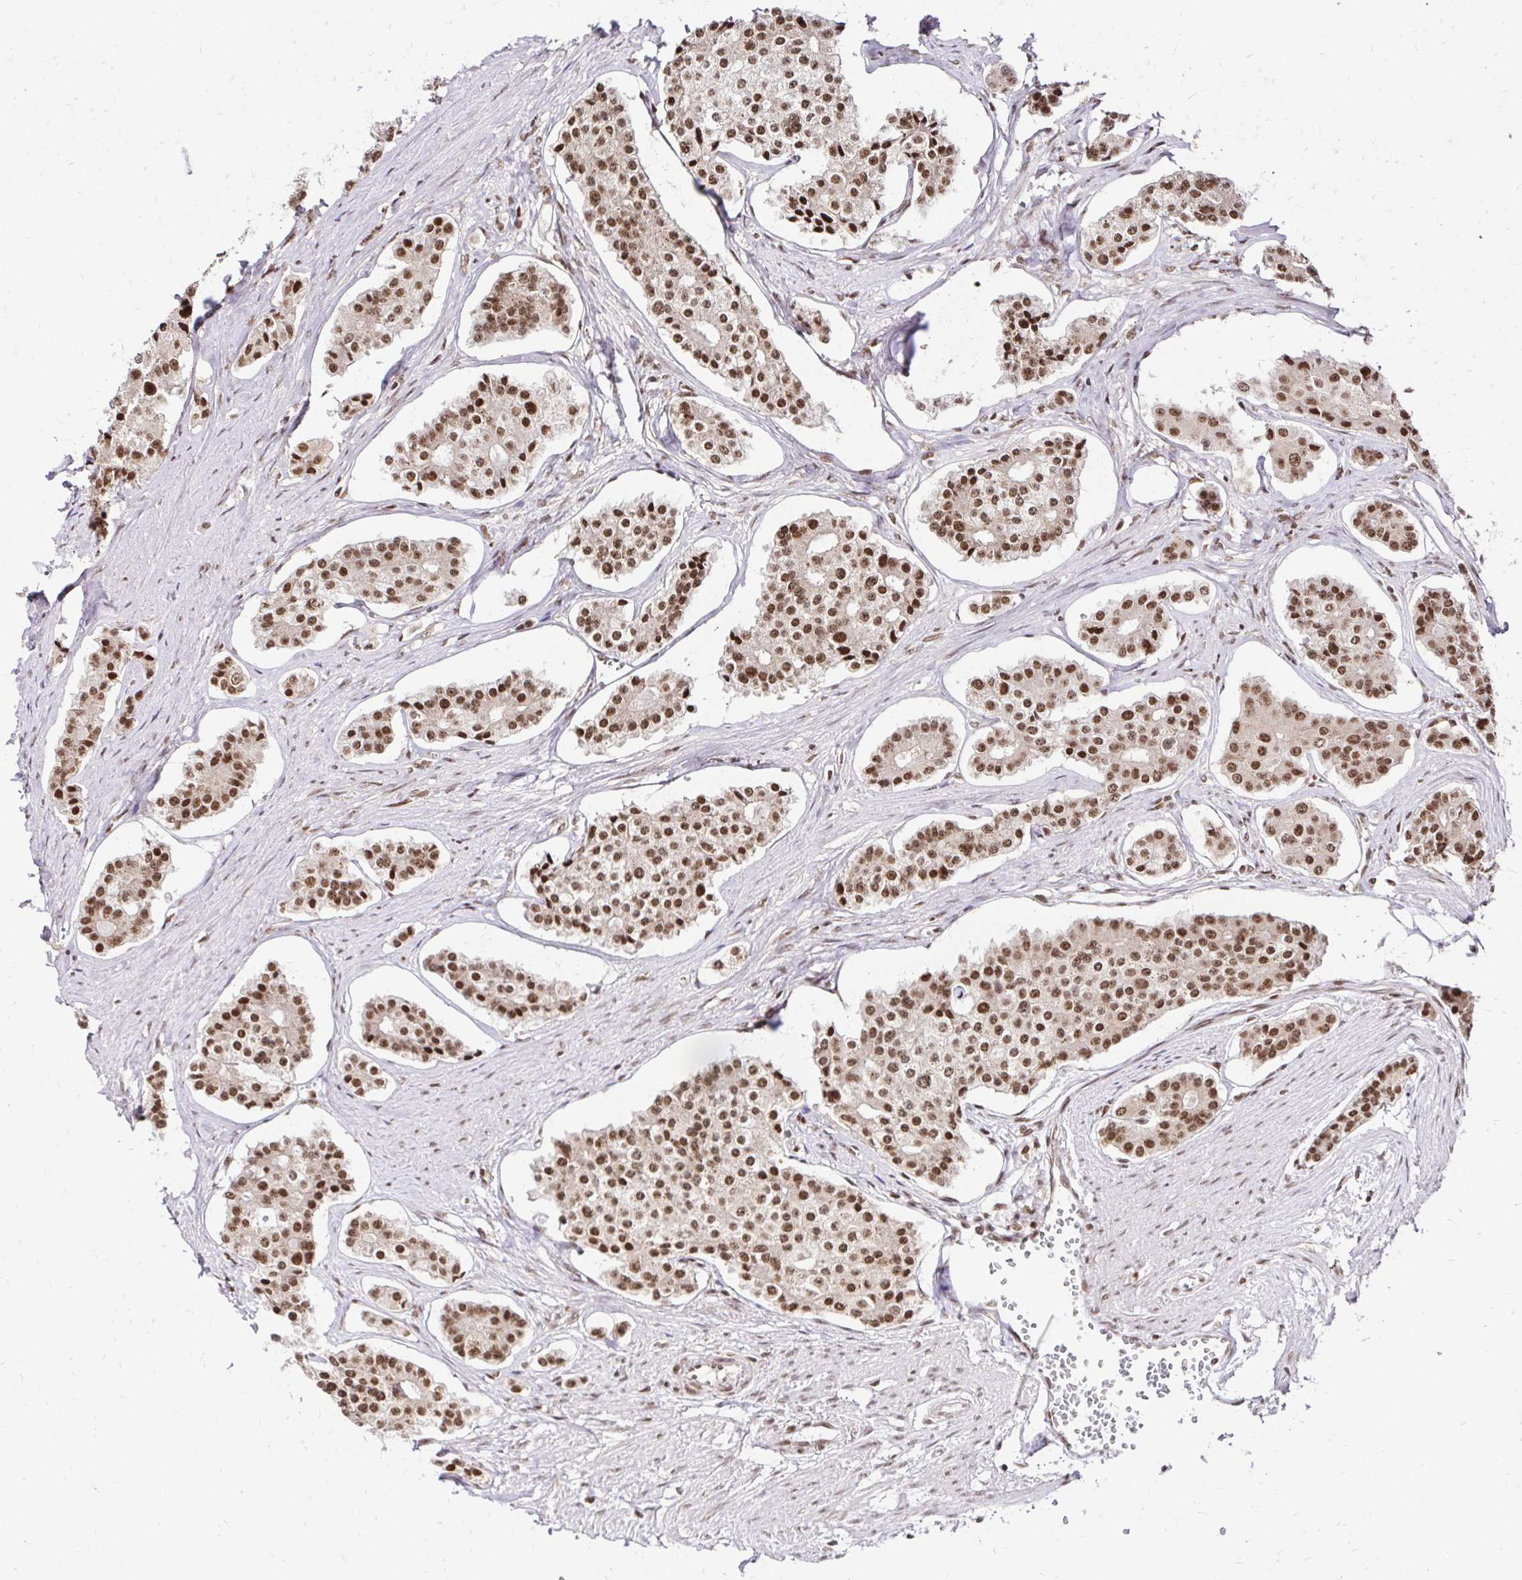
{"staining": {"intensity": "moderate", "quantity": ">75%", "location": "nuclear"}, "tissue": "carcinoid", "cell_type": "Tumor cells", "image_type": "cancer", "snomed": [{"axis": "morphology", "description": "Carcinoid, malignant, NOS"}, {"axis": "topography", "description": "Small intestine"}], "caption": "Brown immunohistochemical staining in carcinoid reveals moderate nuclear expression in about >75% of tumor cells. The staining was performed using DAB (3,3'-diaminobenzidine), with brown indicating positive protein expression. Nuclei are stained blue with hematoxylin.", "gene": "GLYR1", "patient": {"sex": "female", "age": 65}}